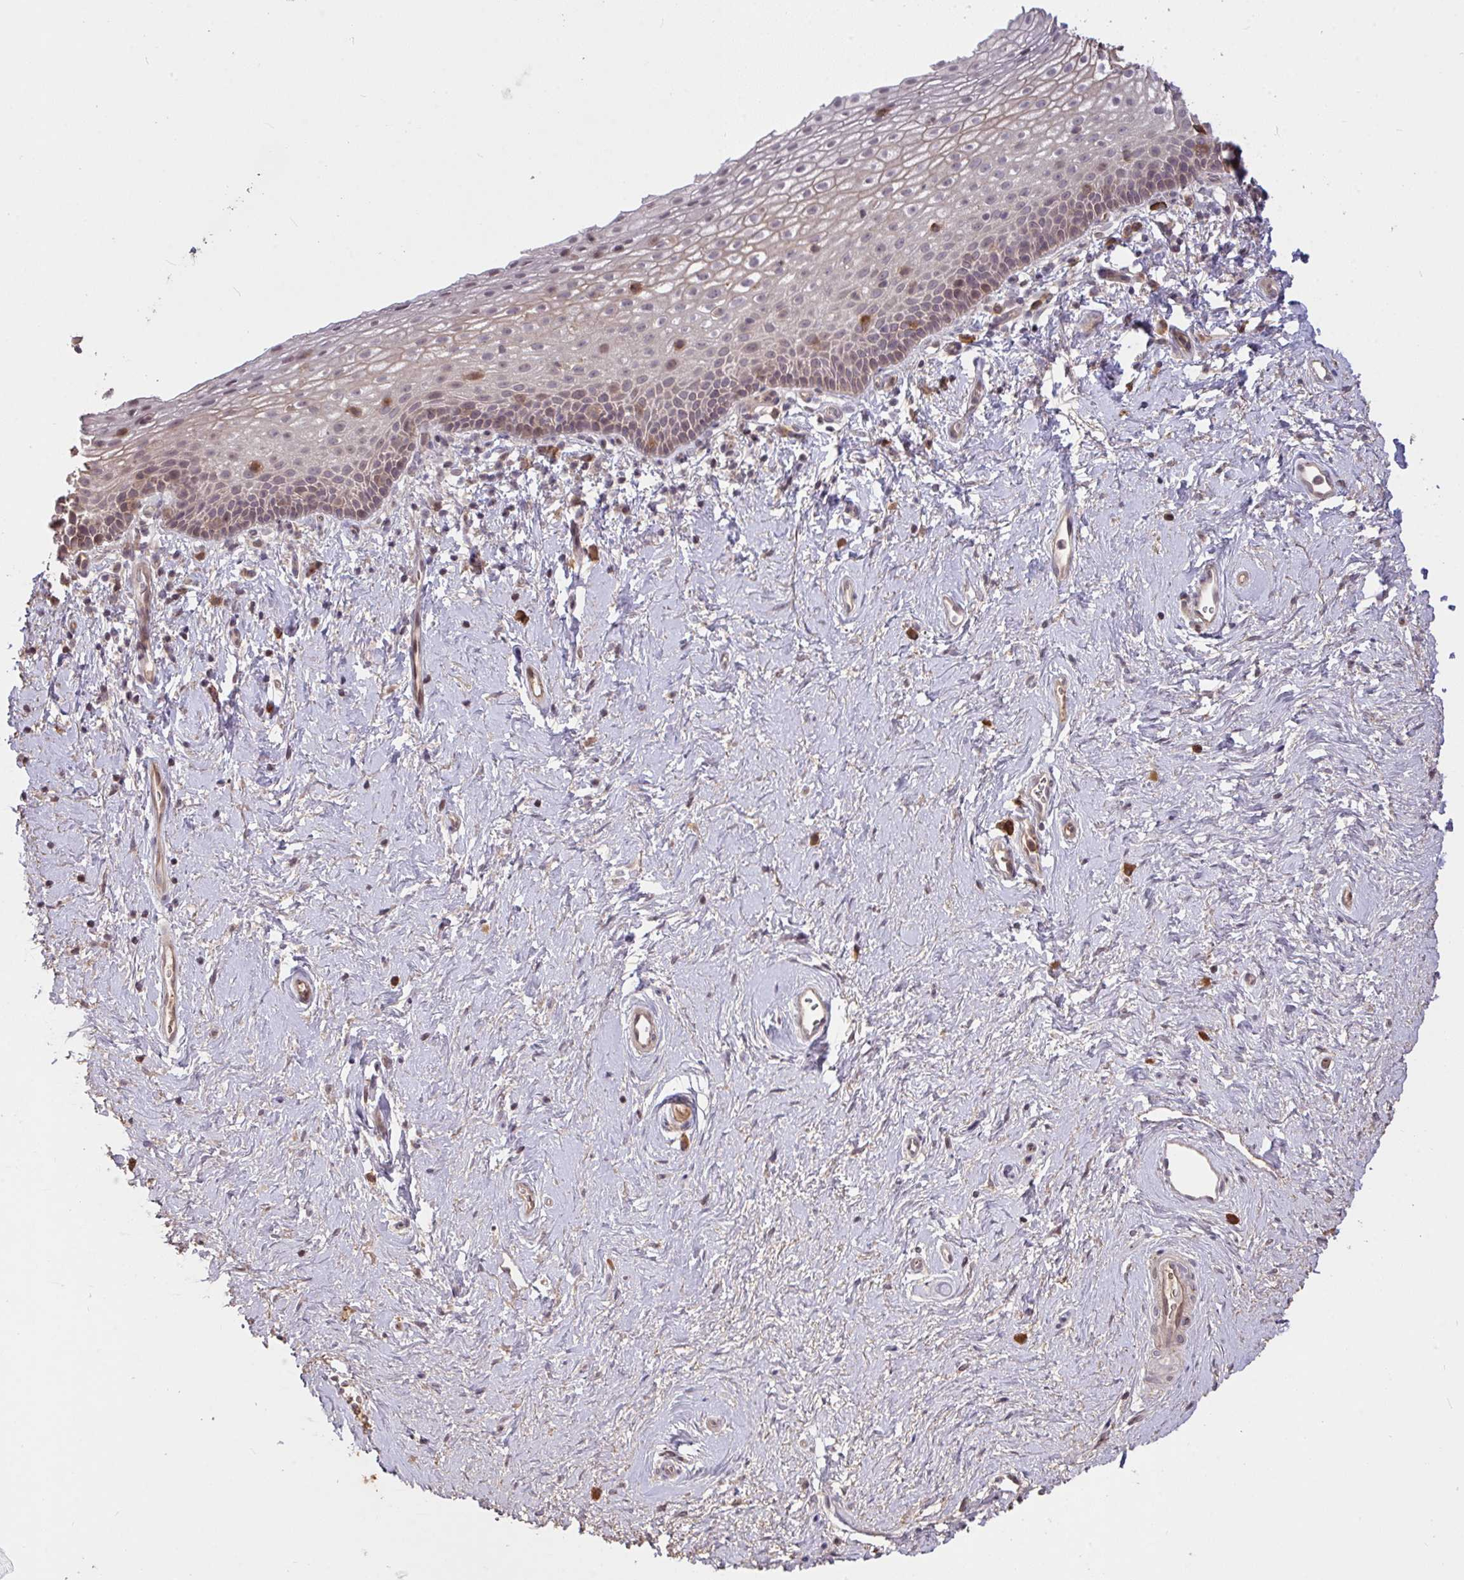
{"staining": {"intensity": "weak", "quantity": "<25%", "location": "cytoplasmic/membranous,nuclear"}, "tissue": "vagina", "cell_type": "Squamous epithelial cells", "image_type": "normal", "snomed": [{"axis": "morphology", "description": "Normal tissue, NOS"}, {"axis": "topography", "description": "Vagina"}], "caption": "DAB (3,3'-diaminobenzidine) immunohistochemical staining of unremarkable human vagina shows no significant expression in squamous epithelial cells. The staining was performed using DAB (3,3'-diaminobenzidine) to visualize the protein expression in brown, while the nuclei were stained in blue with hematoxylin (Magnification: 20x).", "gene": "FCER1A", "patient": {"sex": "female", "age": 61}}